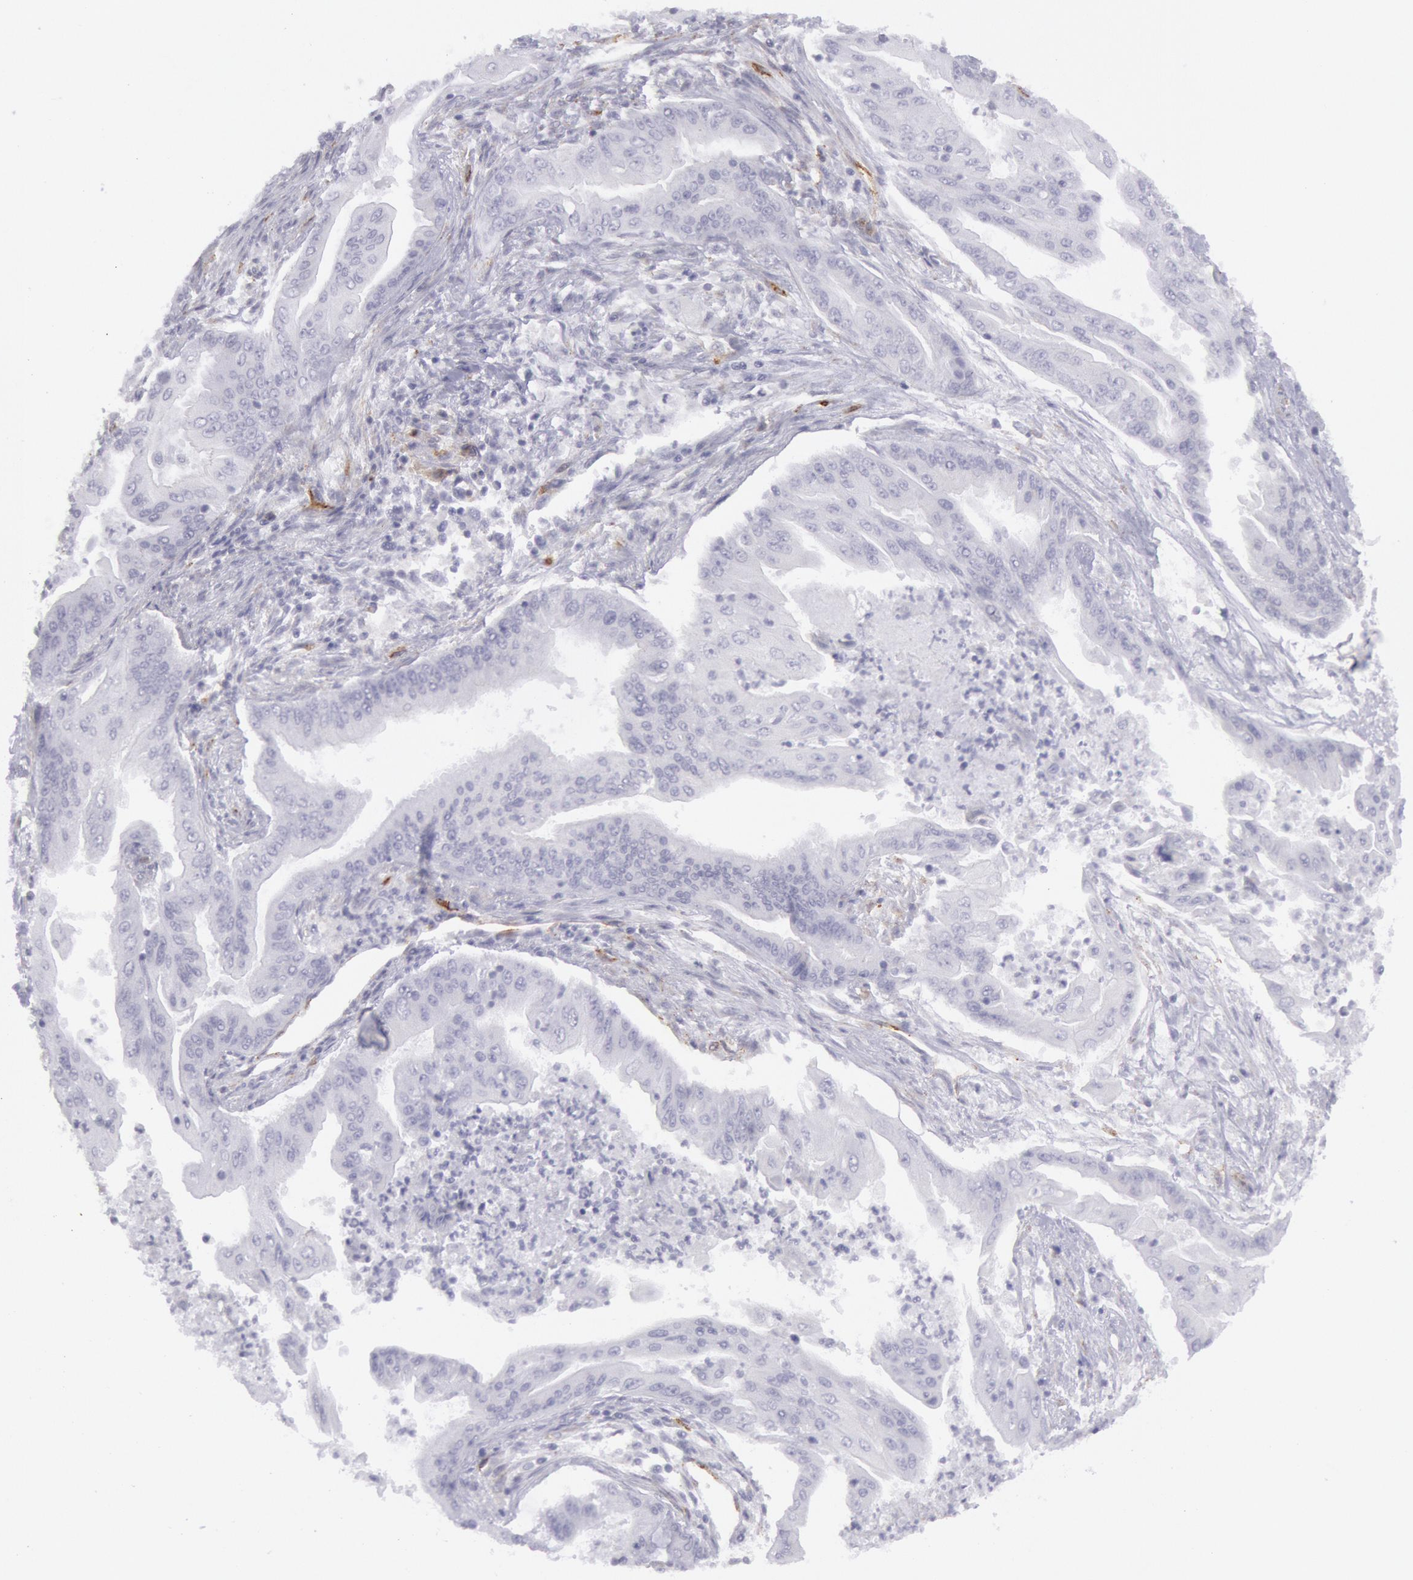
{"staining": {"intensity": "negative", "quantity": "none", "location": "none"}, "tissue": "endometrial cancer", "cell_type": "Tumor cells", "image_type": "cancer", "snomed": [{"axis": "morphology", "description": "Adenocarcinoma, NOS"}, {"axis": "topography", "description": "Endometrium"}], "caption": "A histopathology image of endometrial adenocarcinoma stained for a protein displays no brown staining in tumor cells.", "gene": "CDH13", "patient": {"sex": "female", "age": 63}}